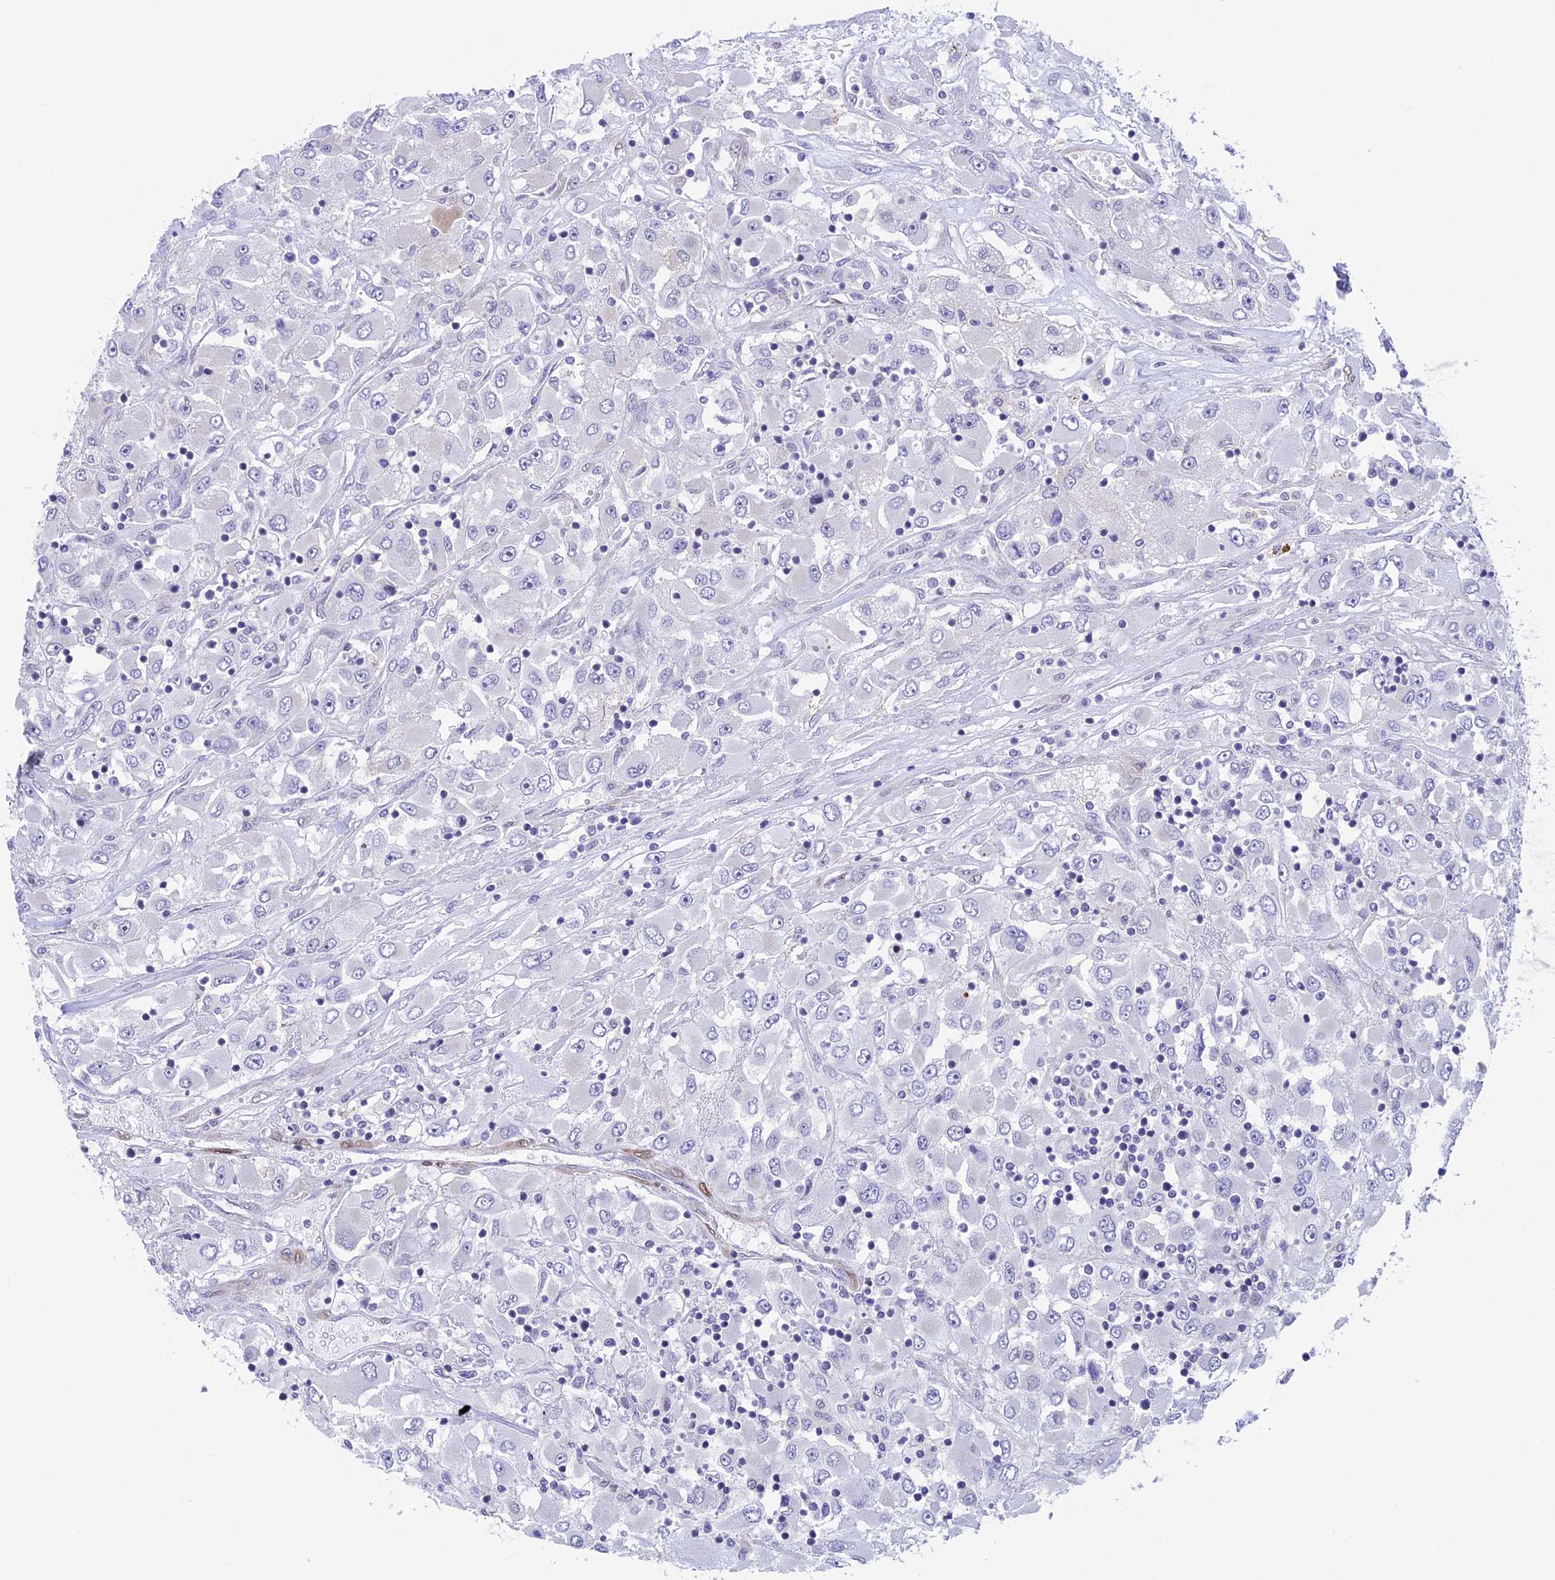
{"staining": {"intensity": "negative", "quantity": "none", "location": "none"}, "tissue": "renal cancer", "cell_type": "Tumor cells", "image_type": "cancer", "snomed": [{"axis": "morphology", "description": "Adenocarcinoma, NOS"}, {"axis": "topography", "description": "Kidney"}], "caption": "Adenocarcinoma (renal) stained for a protein using IHC exhibits no expression tumor cells.", "gene": "IGSF6", "patient": {"sex": "female", "age": 52}}